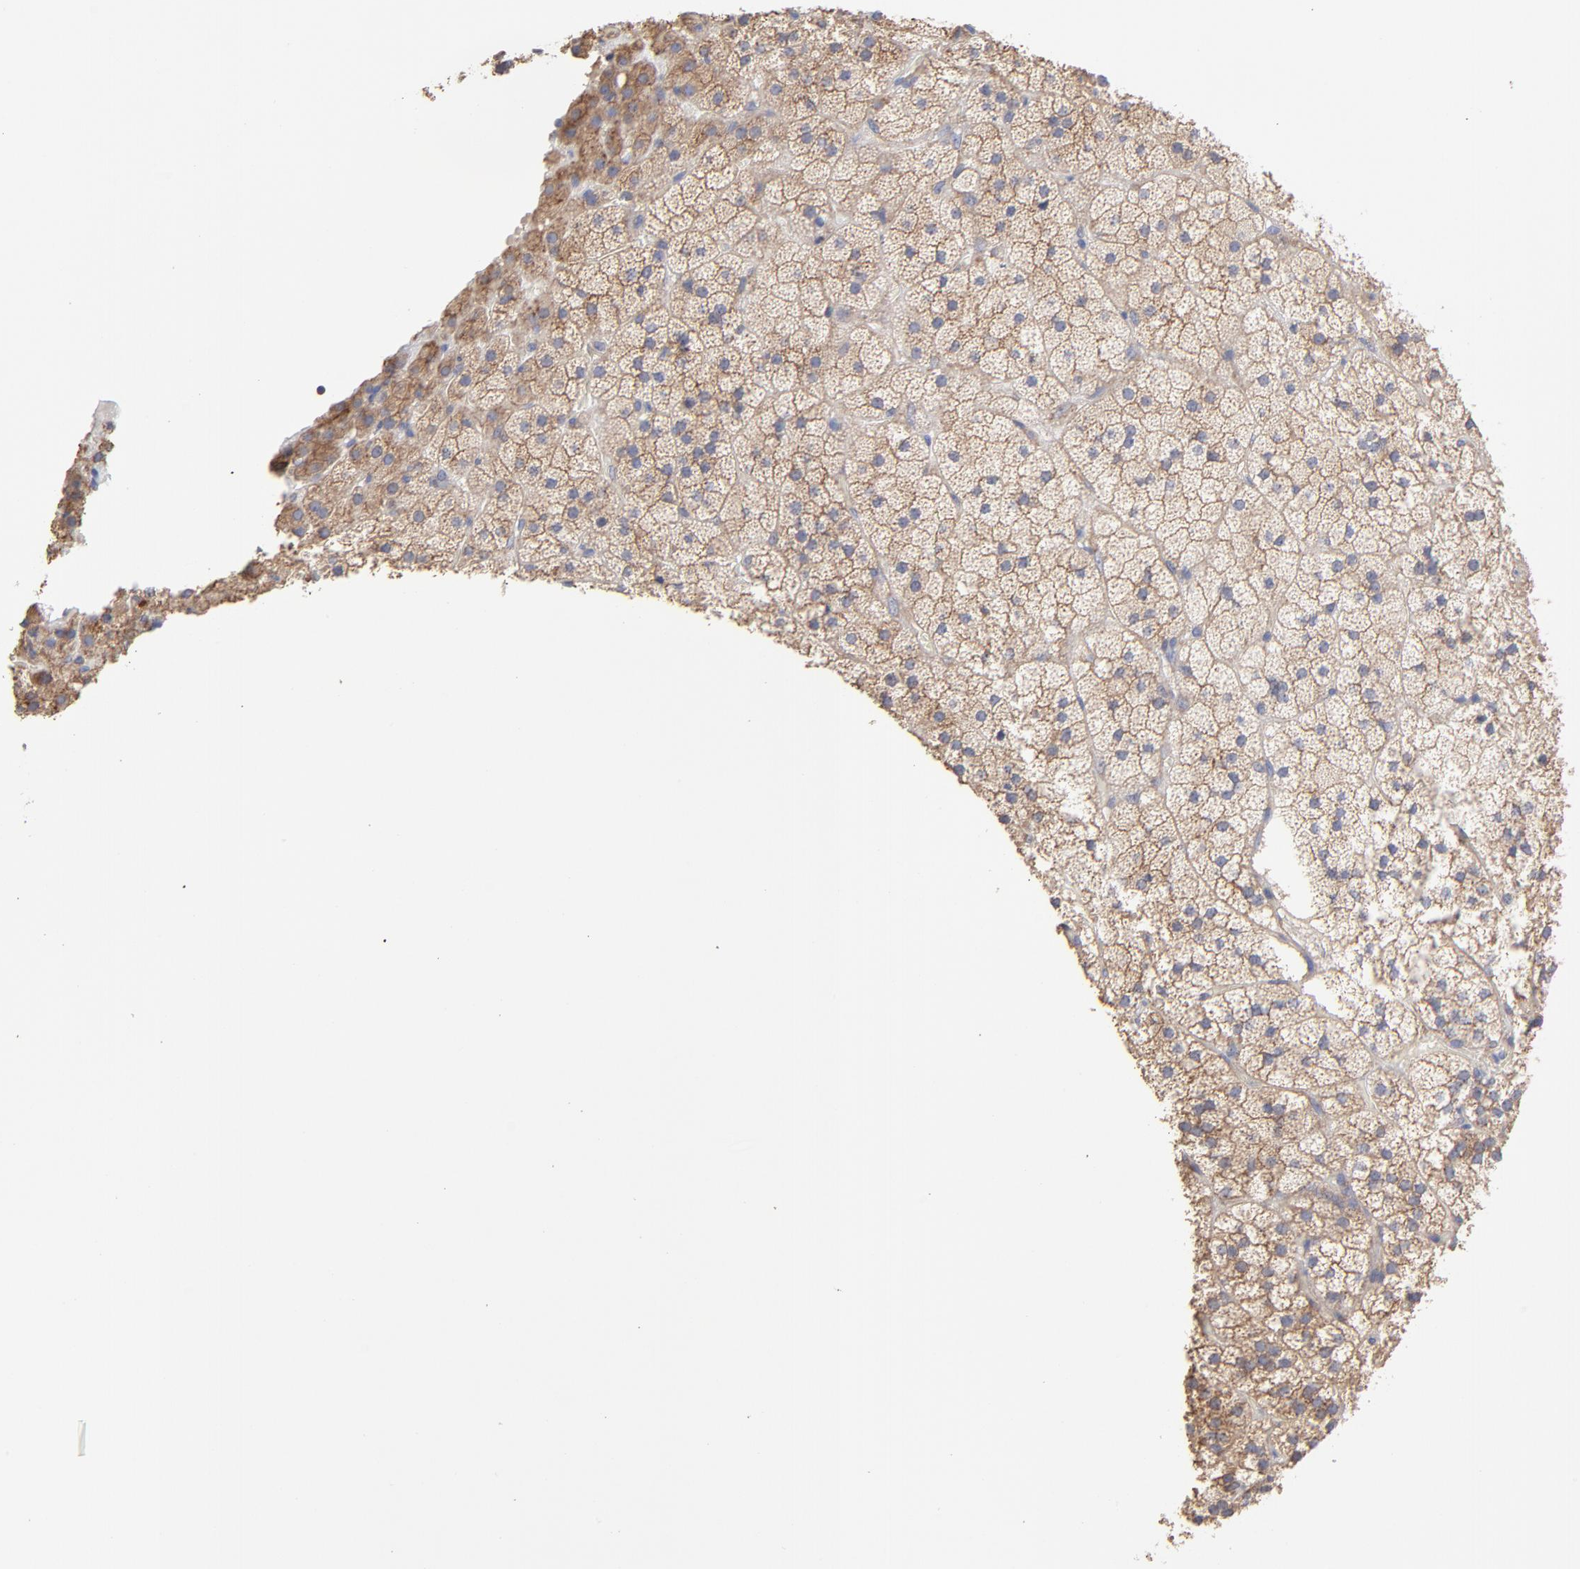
{"staining": {"intensity": "moderate", "quantity": ">75%", "location": "cytoplasmic/membranous"}, "tissue": "adrenal gland", "cell_type": "Glandular cells", "image_type": "normal", "snomed": [{"axis": "morphology", "description": "Normal tissue, NOS"}, {"axis": "topography", "description": "Adrenal gland"}], "caption": "Immunohistochemistry (DAB) staining of unremarkable adrenal gland reveals moderate cytoplasmic/membranous protein expression in about >75% of glandular cells. The protein is stained brown, and the nuclei are stained in blue (DAB (3,3'-diaminobenzidine) IHC with brightfield microscopy, high magnification).", "gene": "RPL3", "patient": {"sex": "male", "age": 35}}